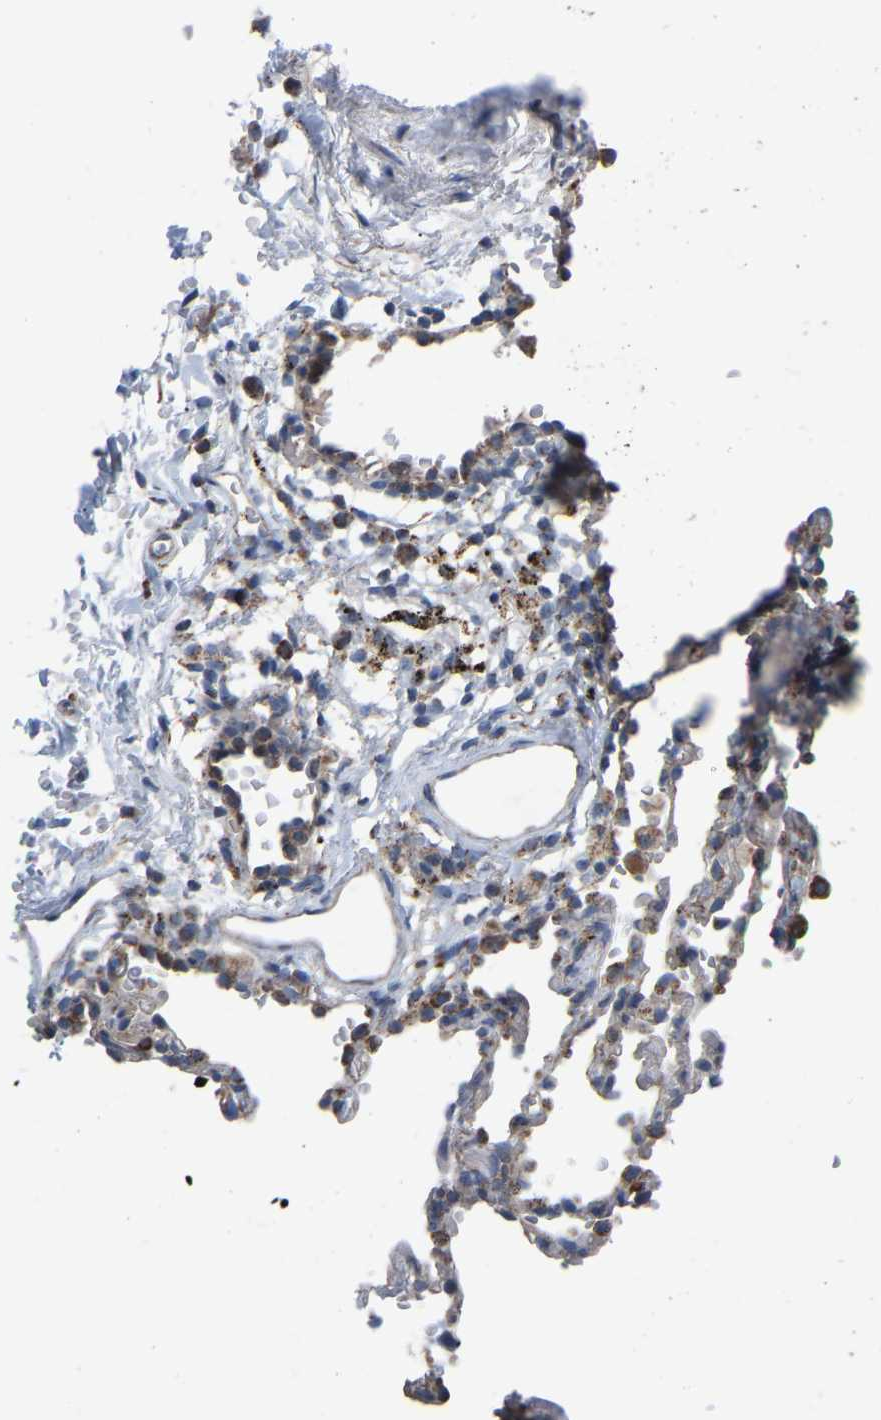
{"staining": {"intensity": "weak", "quantity": ">75%", "location": "cytoplasmic/membranous"}, "tissue": "adipose tissue", "cell_type": "Adipocytes", "image_type": "normal", "snomed": [{"axis": "morphology", "description": "Normal tissue, NOS"}, {"axis": "topography", "description": "Cartilage tissue"}, {"axis": "topography", "description": "Bronchus"}], "caption": "Immunohistochemistry (IHC) staining of normal adipose tissue, which shows low levels of weak cytoplasmic/membranous positivity in about >75% of adipocytes indicating weak cytoplasmic/membranous protein expression. The staining was performed using DAB (brown) for protein detection and nuclei were counterstained in hematoxylin (blue).", "gene": "BCL10", "patient": {"sex": "female", "age": 53}}